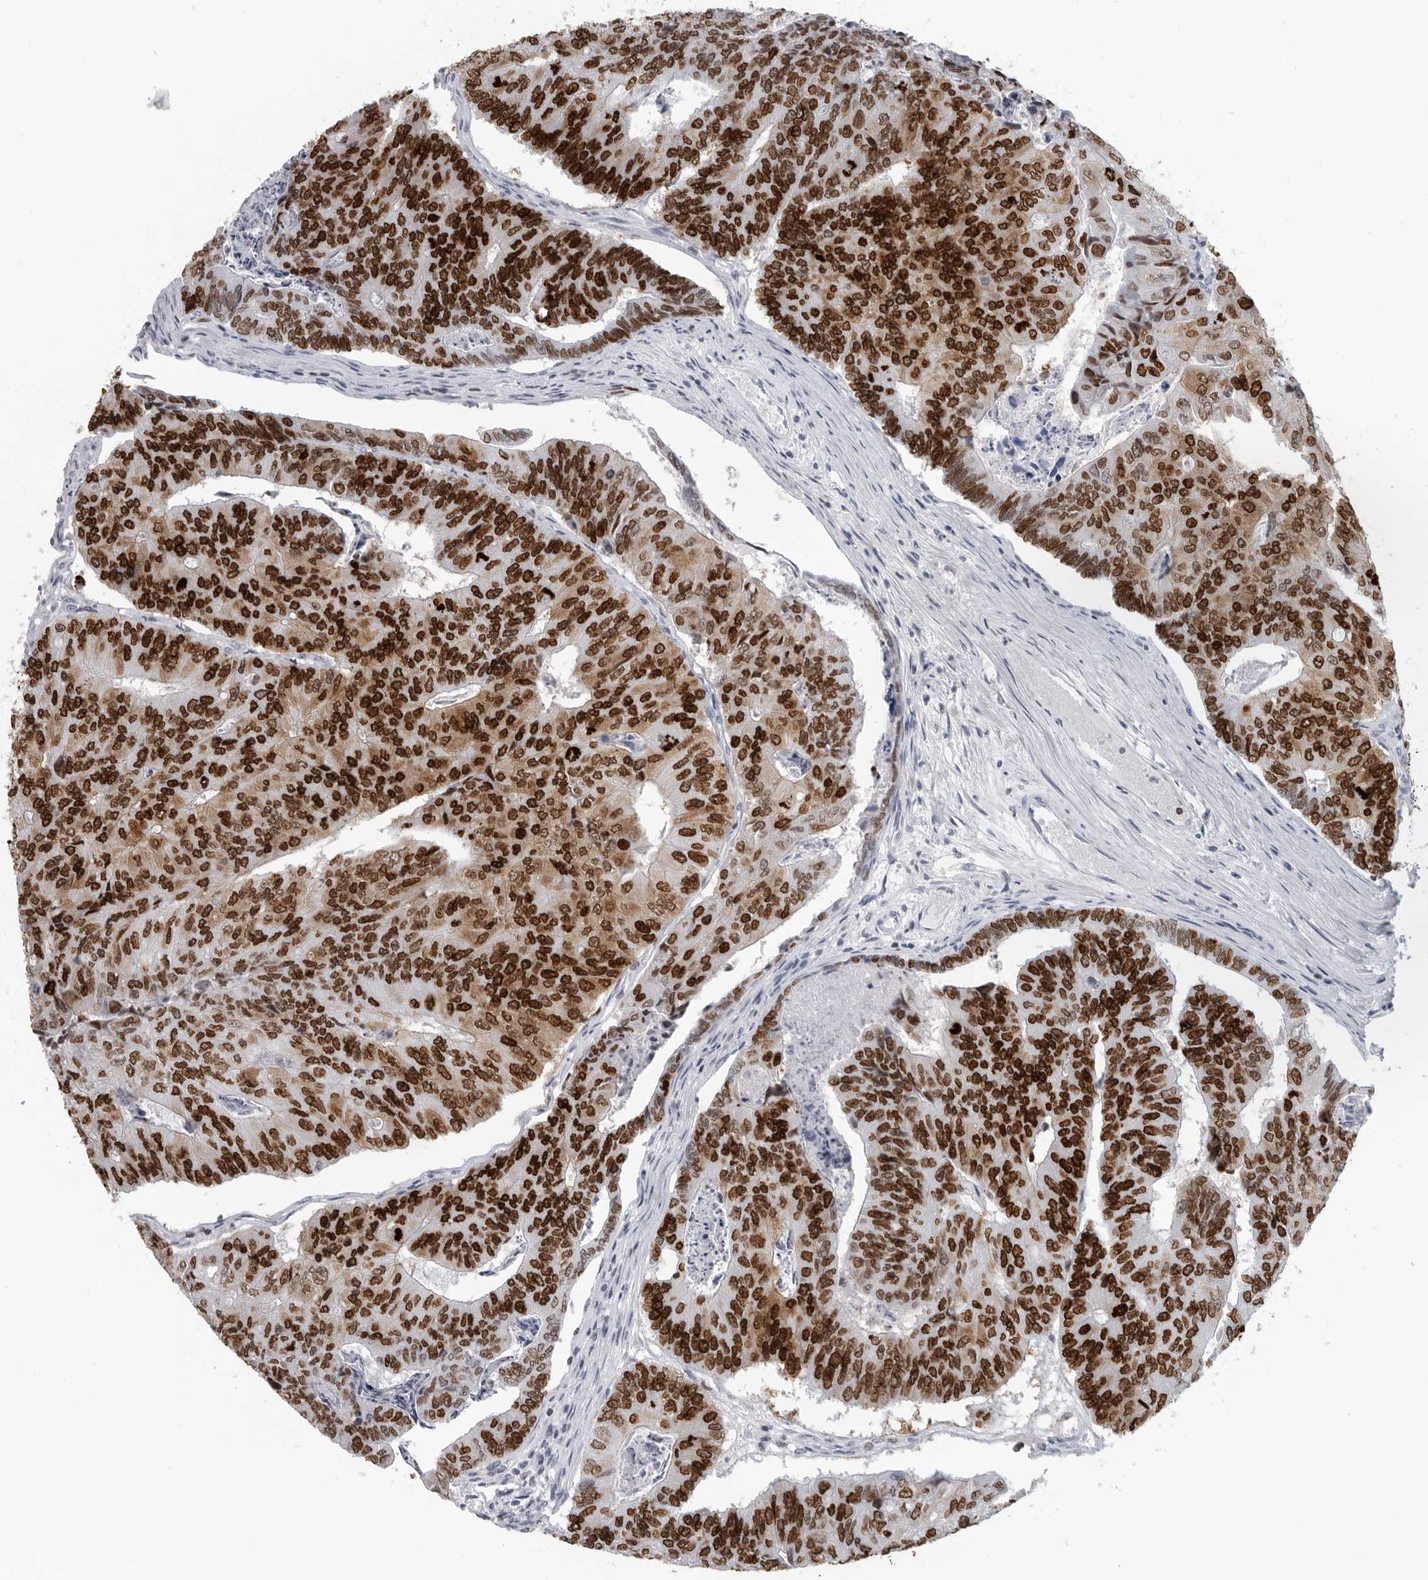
{"staining": {"intensity": "strong", "quantity": ">75%", "location": "nuclear"}, "tissue": "colorectal cancer", "cell_type": "Tumor cells", "image_type": "cancer", "snomed": [{"axis": "morphology", "description": "Adenocarcinoma, NOS"}, {"axis": "topography", "description": "Colon"}], "caption": "Colorectal adenocarcinoma was stained to show a protein in brown. There is high levels of strong nuclear expression in about >75% of tumor cells.", "gene": "SATB2", "patient": {"sex": "female", "age": 67}}